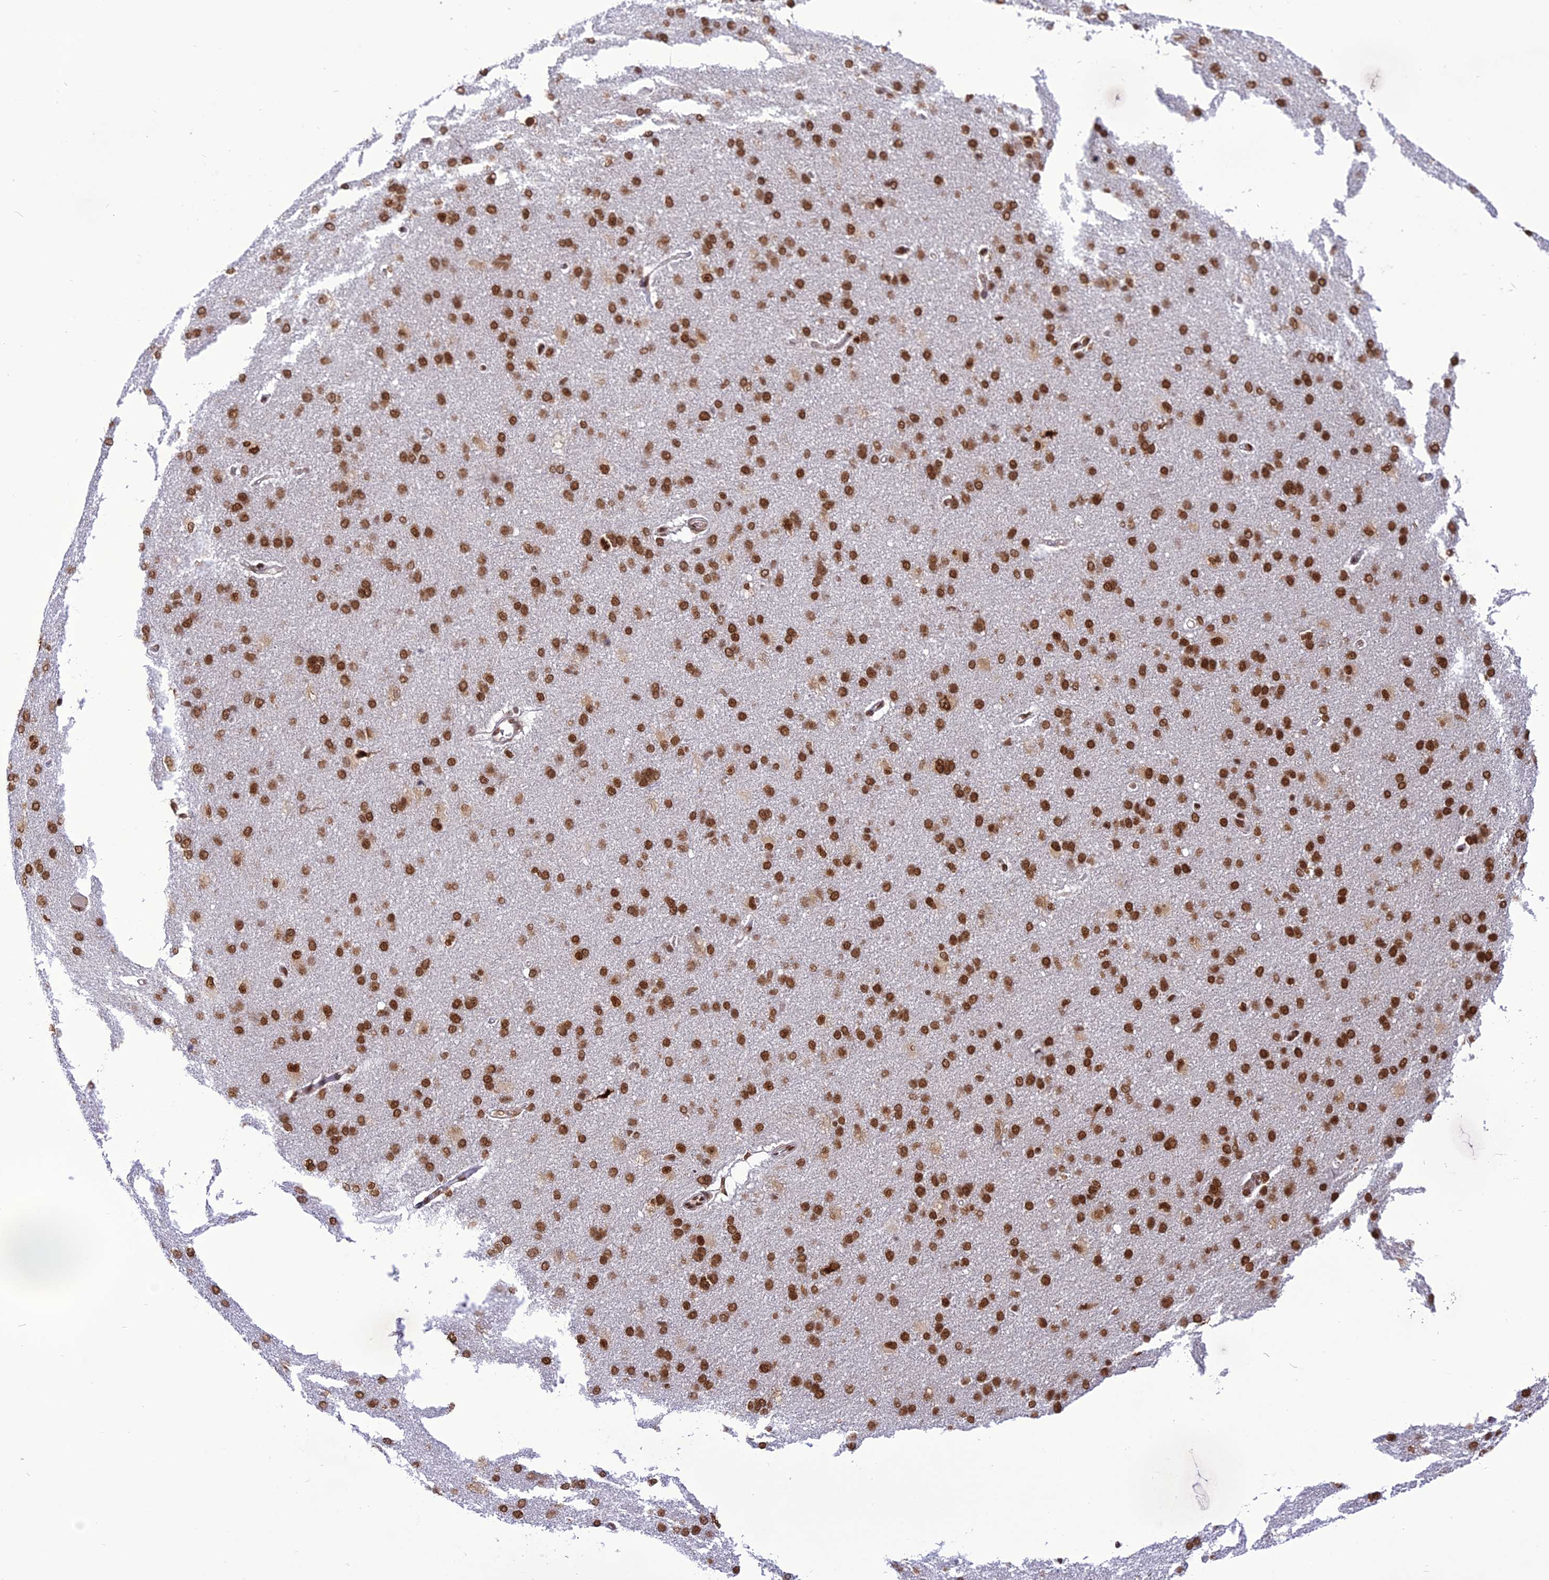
{"staining": {"intensity": "moderate", "quantity": ">75%", "location": "nuclear"}, "tissue": "cerebral cortex", "cell_type": "Endothelial cells", "image_type": "normal", "snomed": [{"axis": "morphology", "description": "Normal tissue, NOS"}, {"axis": "topography", "description": "Cerebral cortex"}], "caption": "Immunohistochemistry (IHC) (DAB (3,3'-diaminobenzidine)) staining of normal human cerebral cortex exhibits moderate nuclear protein positivity in about >75% of endothelial cells. (brown staining indicates protein expression, while blue staining denotes nuclei).", "gene": "DDX1", "patient": {"sex": "male", "age": 62}}